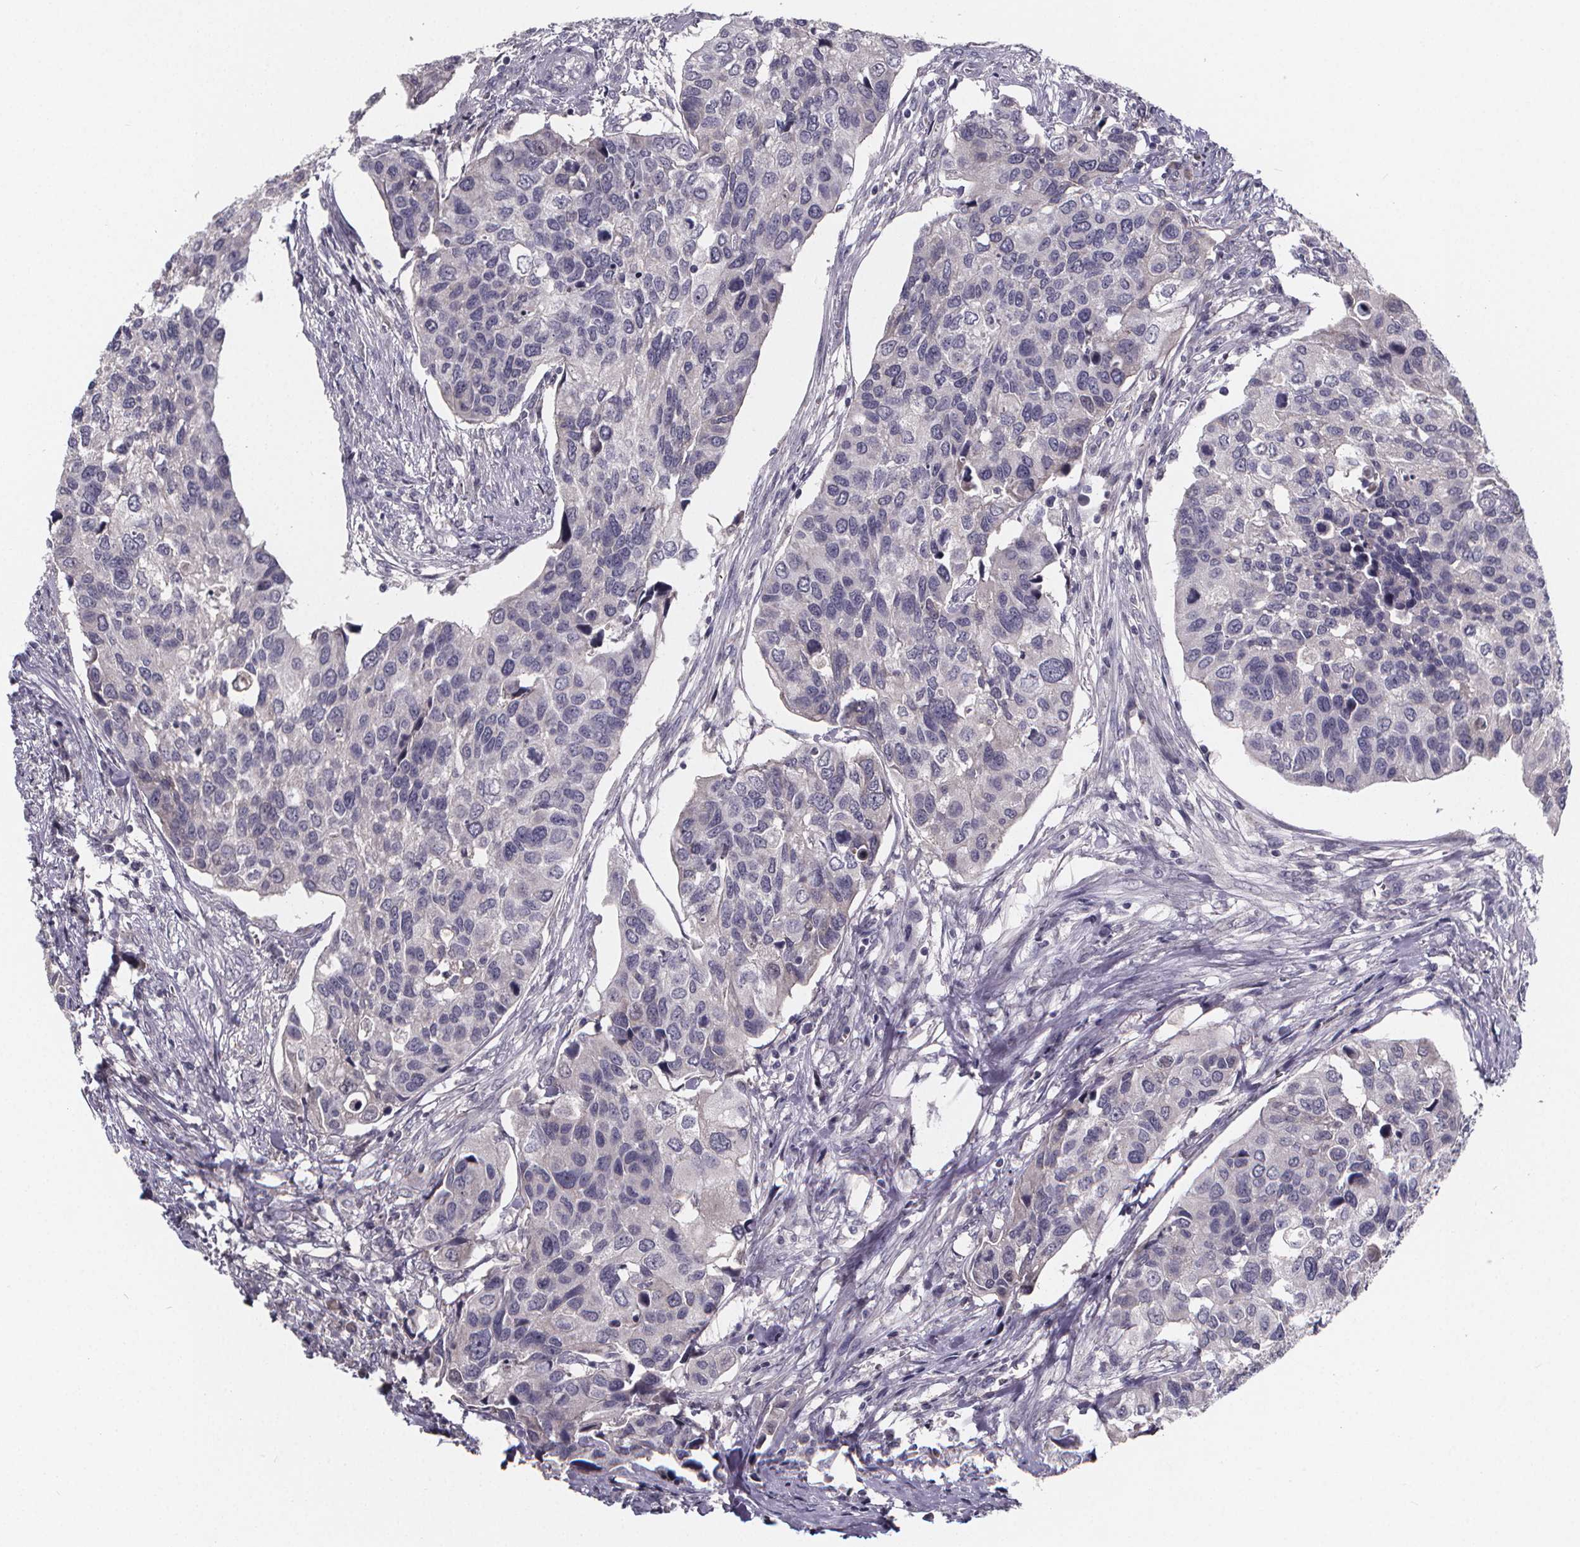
{"staining": {"intensity": "negative", "quantity": "none", "location": "none"}, "tissue": "urothelial cancer", "cell_type": "Tumor cells", "image_type": "cancer", "snomed": [{"axis": "morphology", "description": "Urothelial carcinoma, High grade"}, {"axis": "topography", "description": "Urinary bladder"}], "caption": "The histopathology image exhibits no significant positivity in tumor cells of high-grade urothelial carcinoma. The staining is performed using DAB (3,3'-diaminobenzidine) brown chromogen with nuclei counter-stained in using hematoxylin.", "gene": "AGT", "patient": {"sex": "male", "age": 60}}